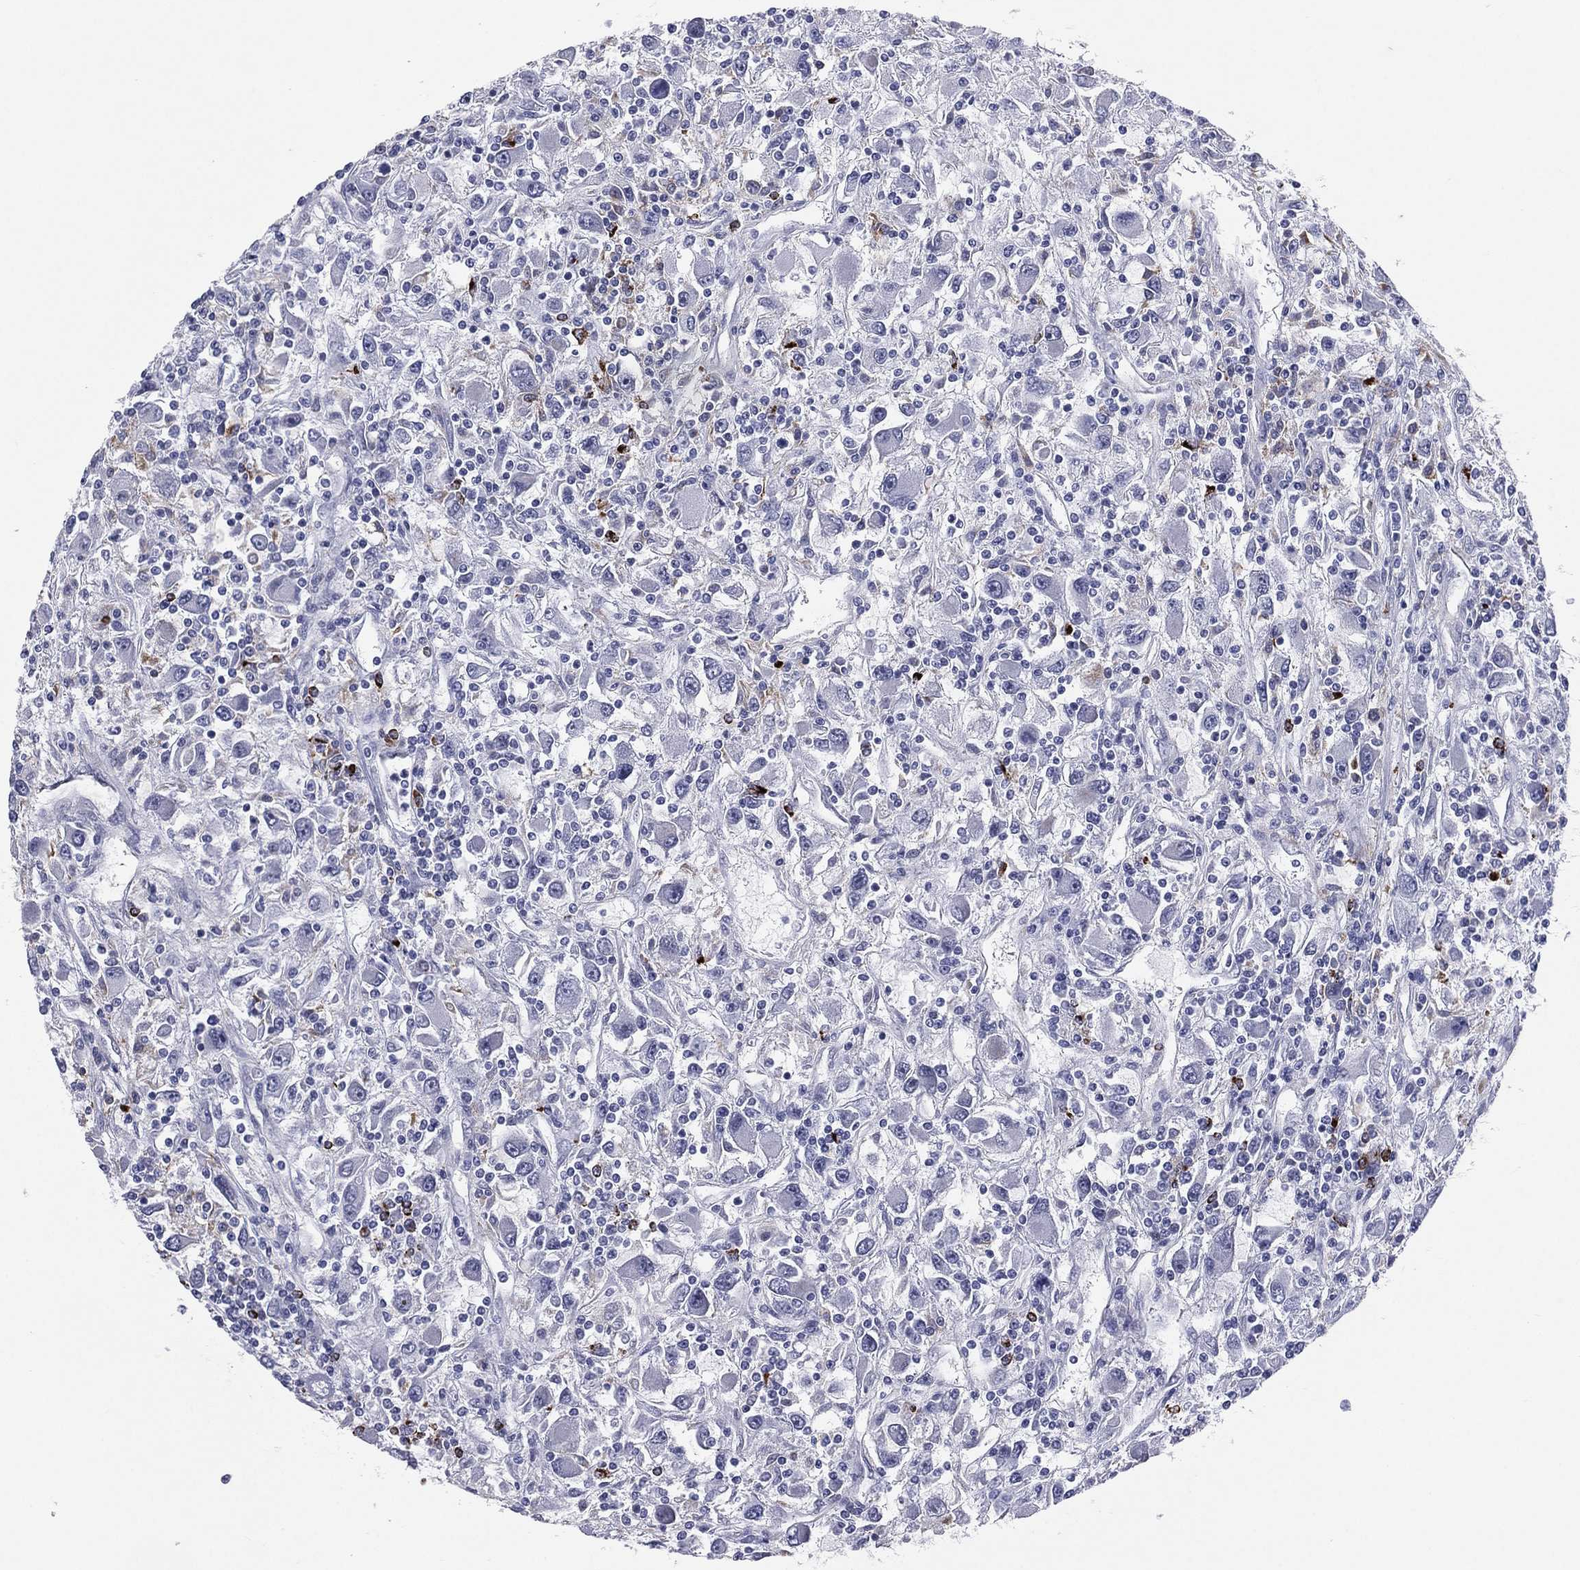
{"staining": {"intensity": "negative", "quantity": "none", "location": "none"}, "tissue": "renal cancer", "cell_type": "Tumor cells", "image_type": "cancer", "snomed": [{"axis": "morphology", "description": "Adenocarcinoma, NOS"}, {"axis": "topography", "description": "Kidney"}], "caption": "Renal adenocarcinoma stained for a protein using immunohistochemistry displays no positivity tumor cells.", "gene": "HLA-DOA", "patient": {"sex": "female", "age": 67}}